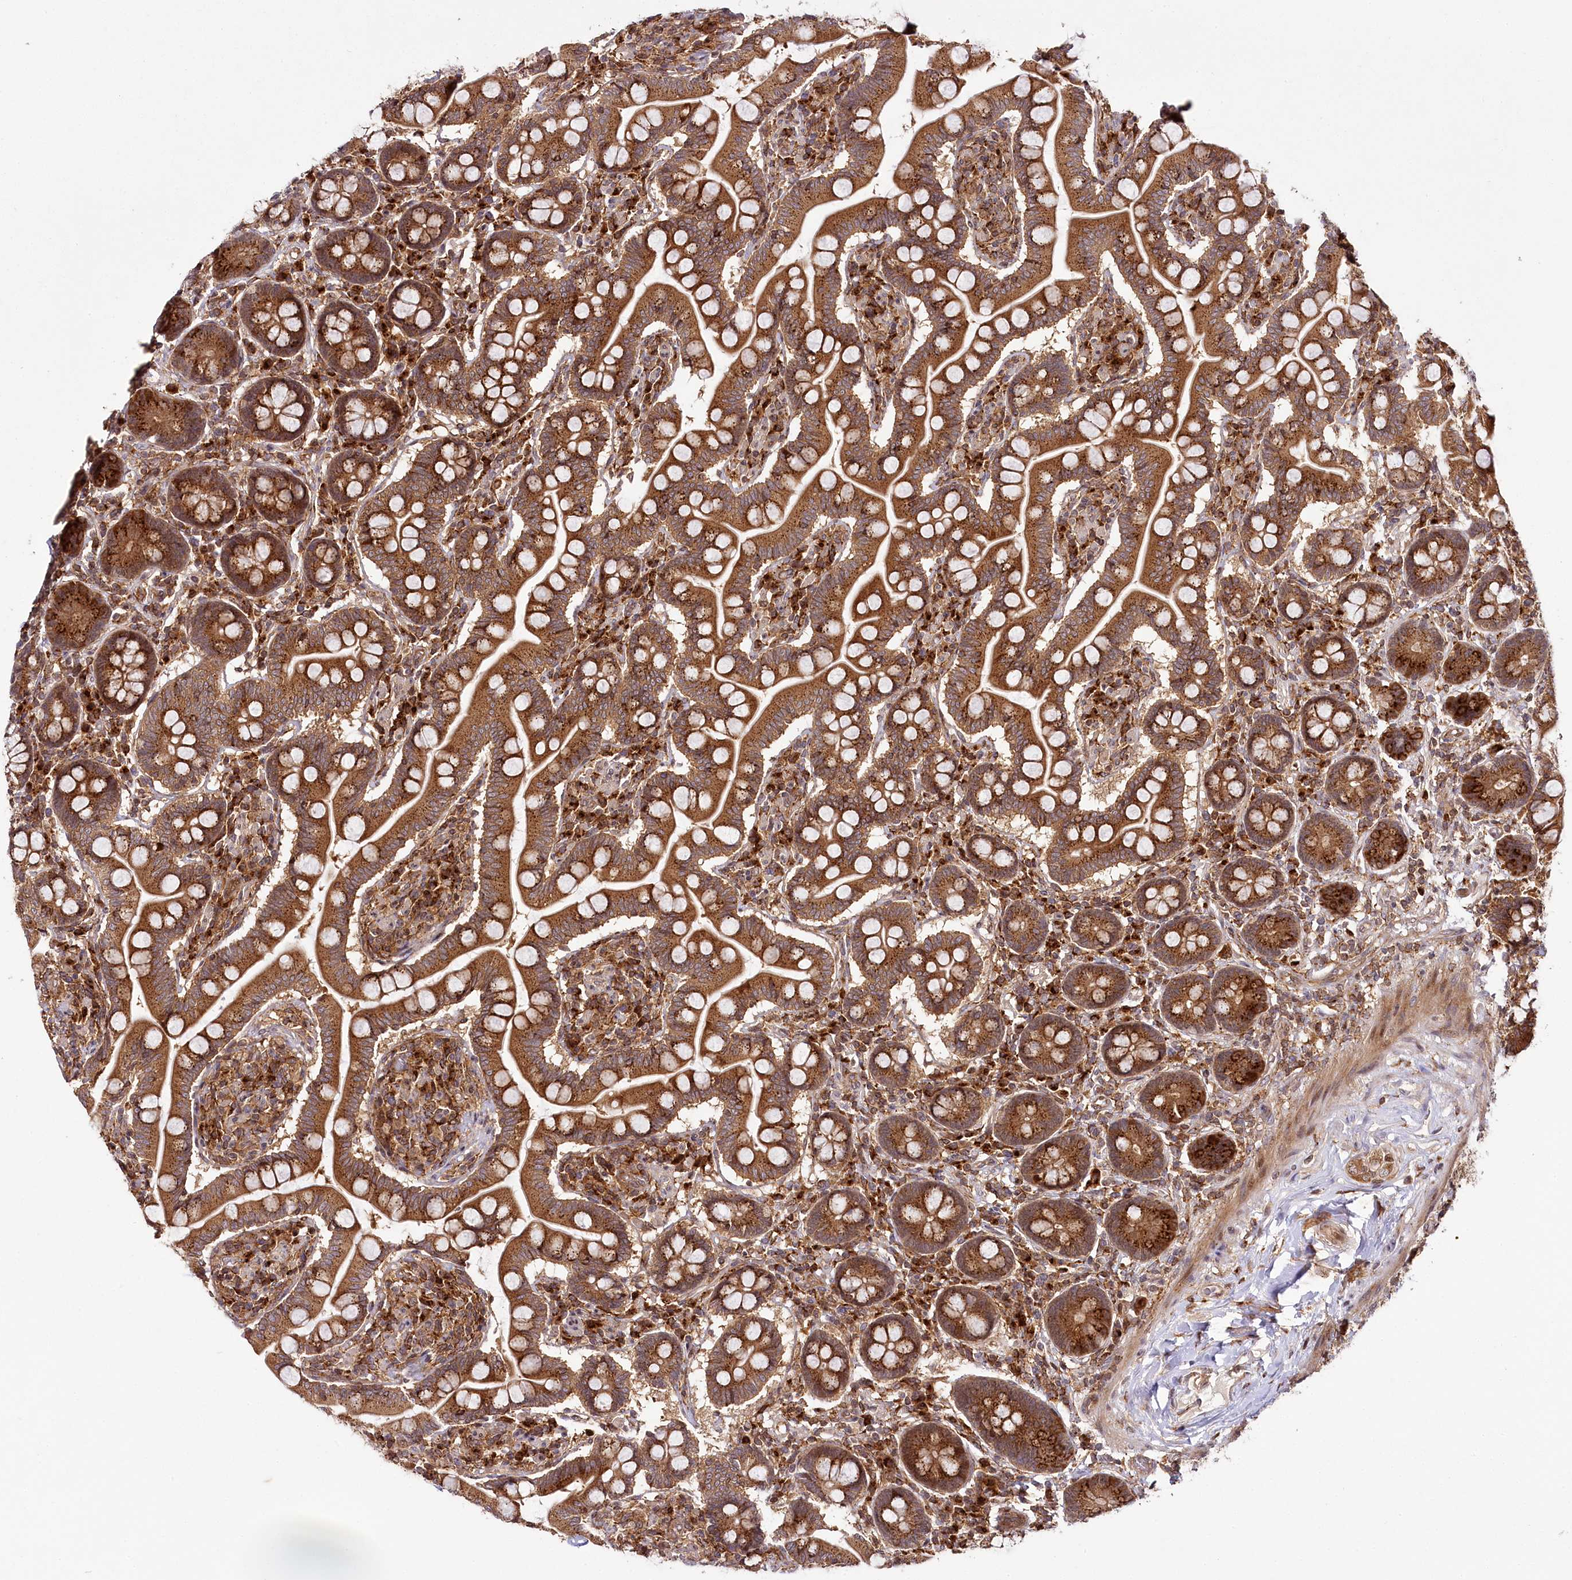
{"staining": {"intensity": "strong", "quantity": ">75%", "location": "cytoplasmic/membranous"}, "tissue": "small intestine", "cell_type": "Glandular cells", "image_type": "normal", "snomed": [{"axis": "morphology", "description": "Normal tissue, NOS"}, {"axis": "topography", "description": "Small intestine"}], "caption": "Protein positivity by immunohistochemistry displays strong cytoplasmic/membranous positivity in approximately >75% of glandular cells in benign small intestine.", "gene": "COPG1", "patient": {"sex": "female", "age": 64}}